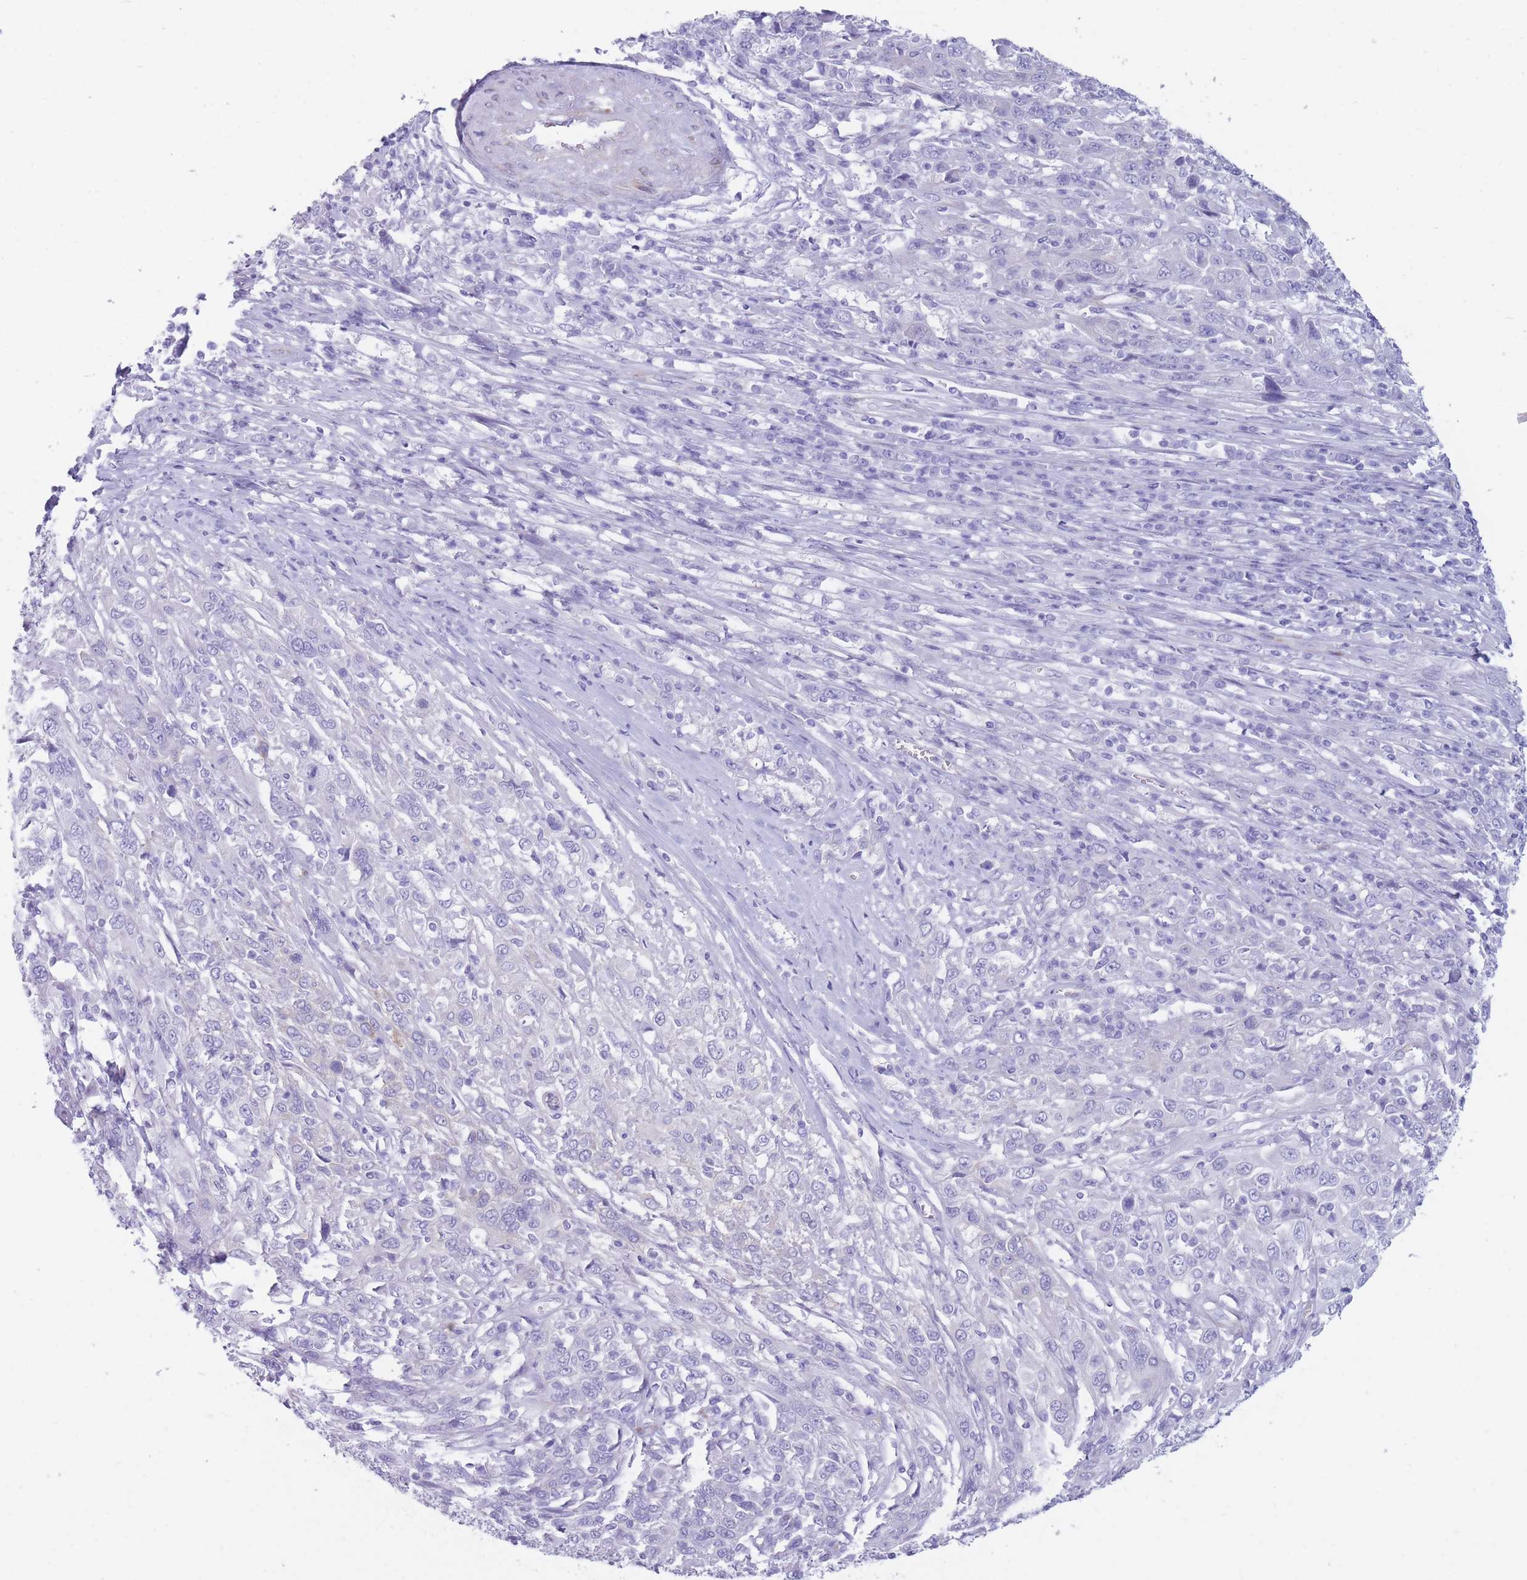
{"staining": {"intensity": "negative", "quantity": "none", "location": "none"}, "tissue": "cervical cancer", "cell_type": "Tumor cells", "image_type": "cancer", "snomed": [{"axis": "morphology", "description": "Squamous cell carcinoma, NOS"}, {"axis": "topography", "description": "Cervix"}], "caption": "Tumor cells show no significant protein staining in cervical cancer (squamous cell carcinoma).", "gene": "MTSS2", "patient": {"sex": "female", "age": 46}}